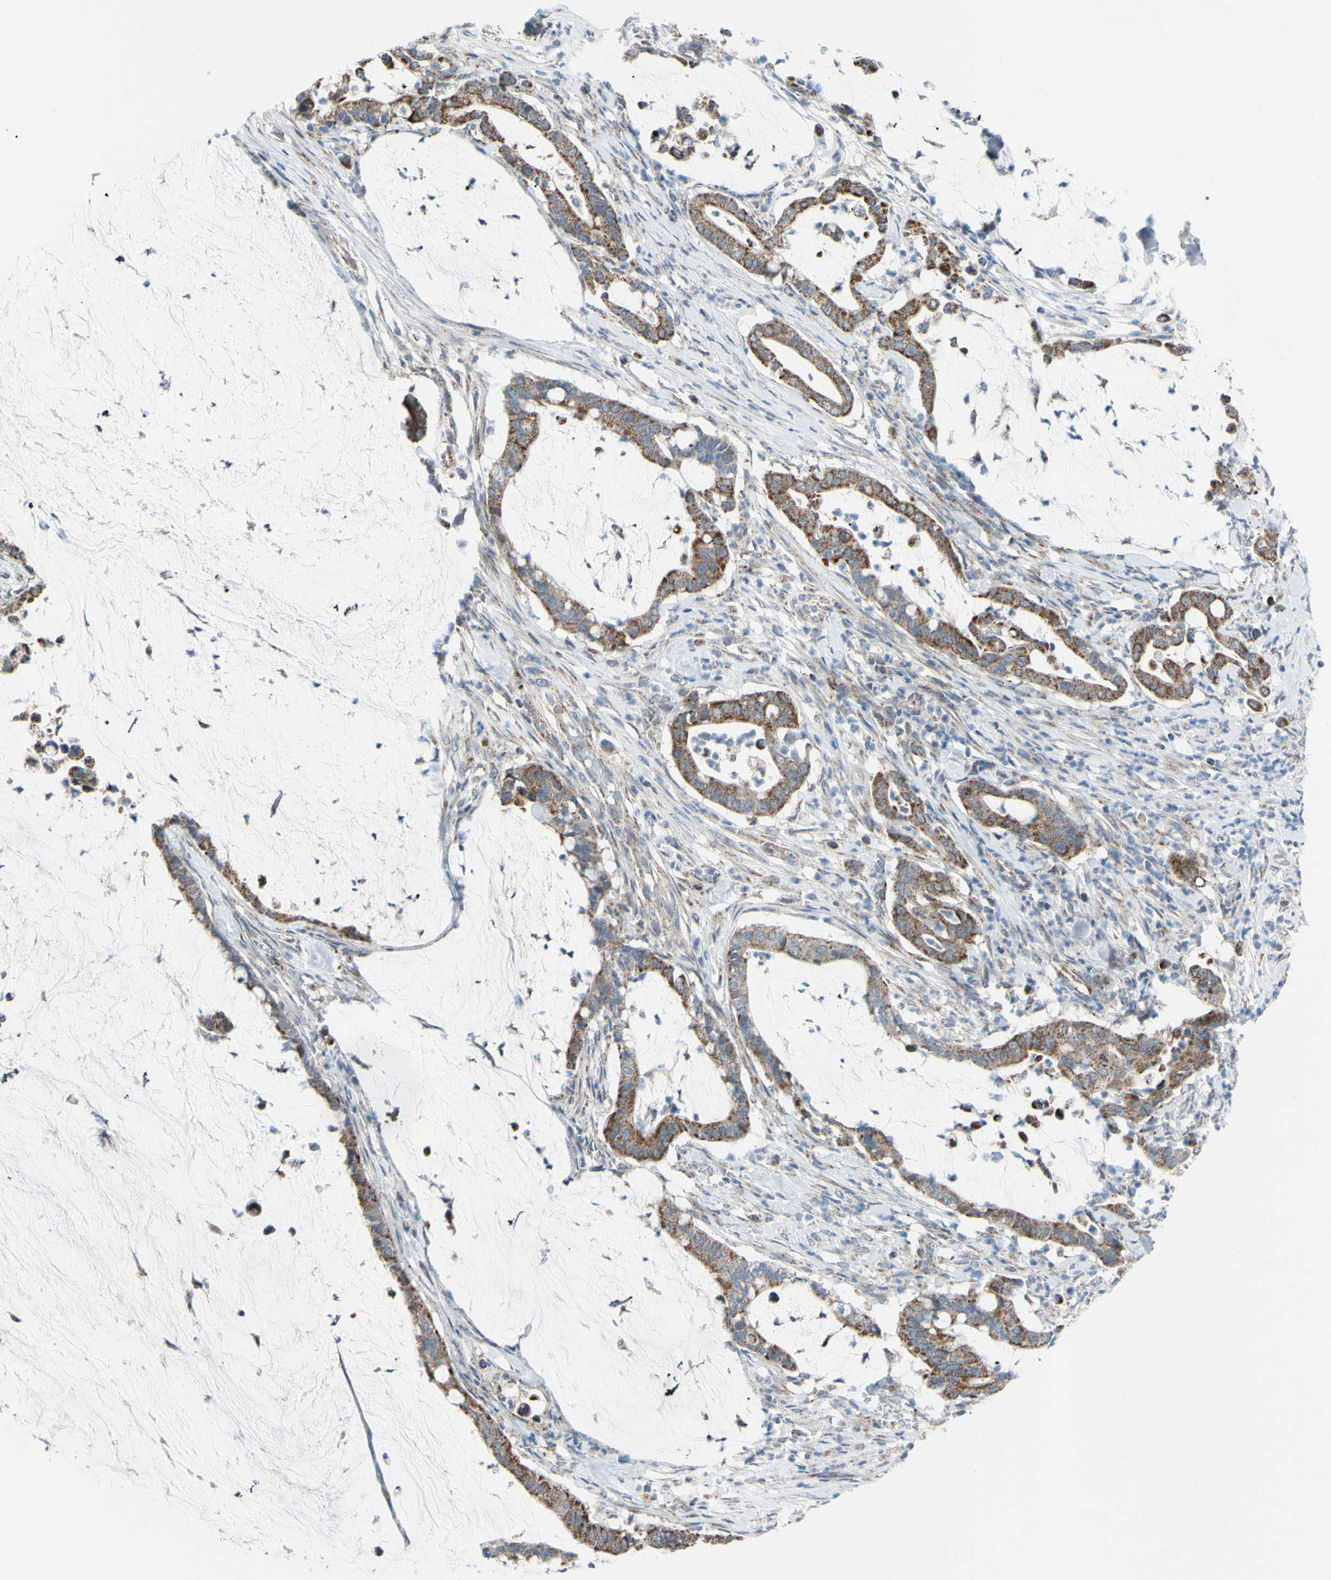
{"staining": {"intensity": "moderate", "quantity": ">75%", "location": "cytoplasmic/membranous"}, "tissue": "pancreatic cancer", "cell_type": "Tumor cells", "image_type": "cancer", "snomed": [{"axis": "morphology", "description": "Adenocarcinoma, NOS"}, {"axis": "topography", "description": "Pancreas"}], "caption": "Tumor cells show moderate cytoplasmic/membranous positivity in about >75% of cells in pancreatic cancer (adenocarcinoma). The staining is performed using DAB (3,3'-diaminobenzidine) brown chromogen to label protein expression. The nuclei are counter-stained blue using hematoxylin.", "gene": "GLT8D1", "patient": {"sex": "male", "age": 41}}